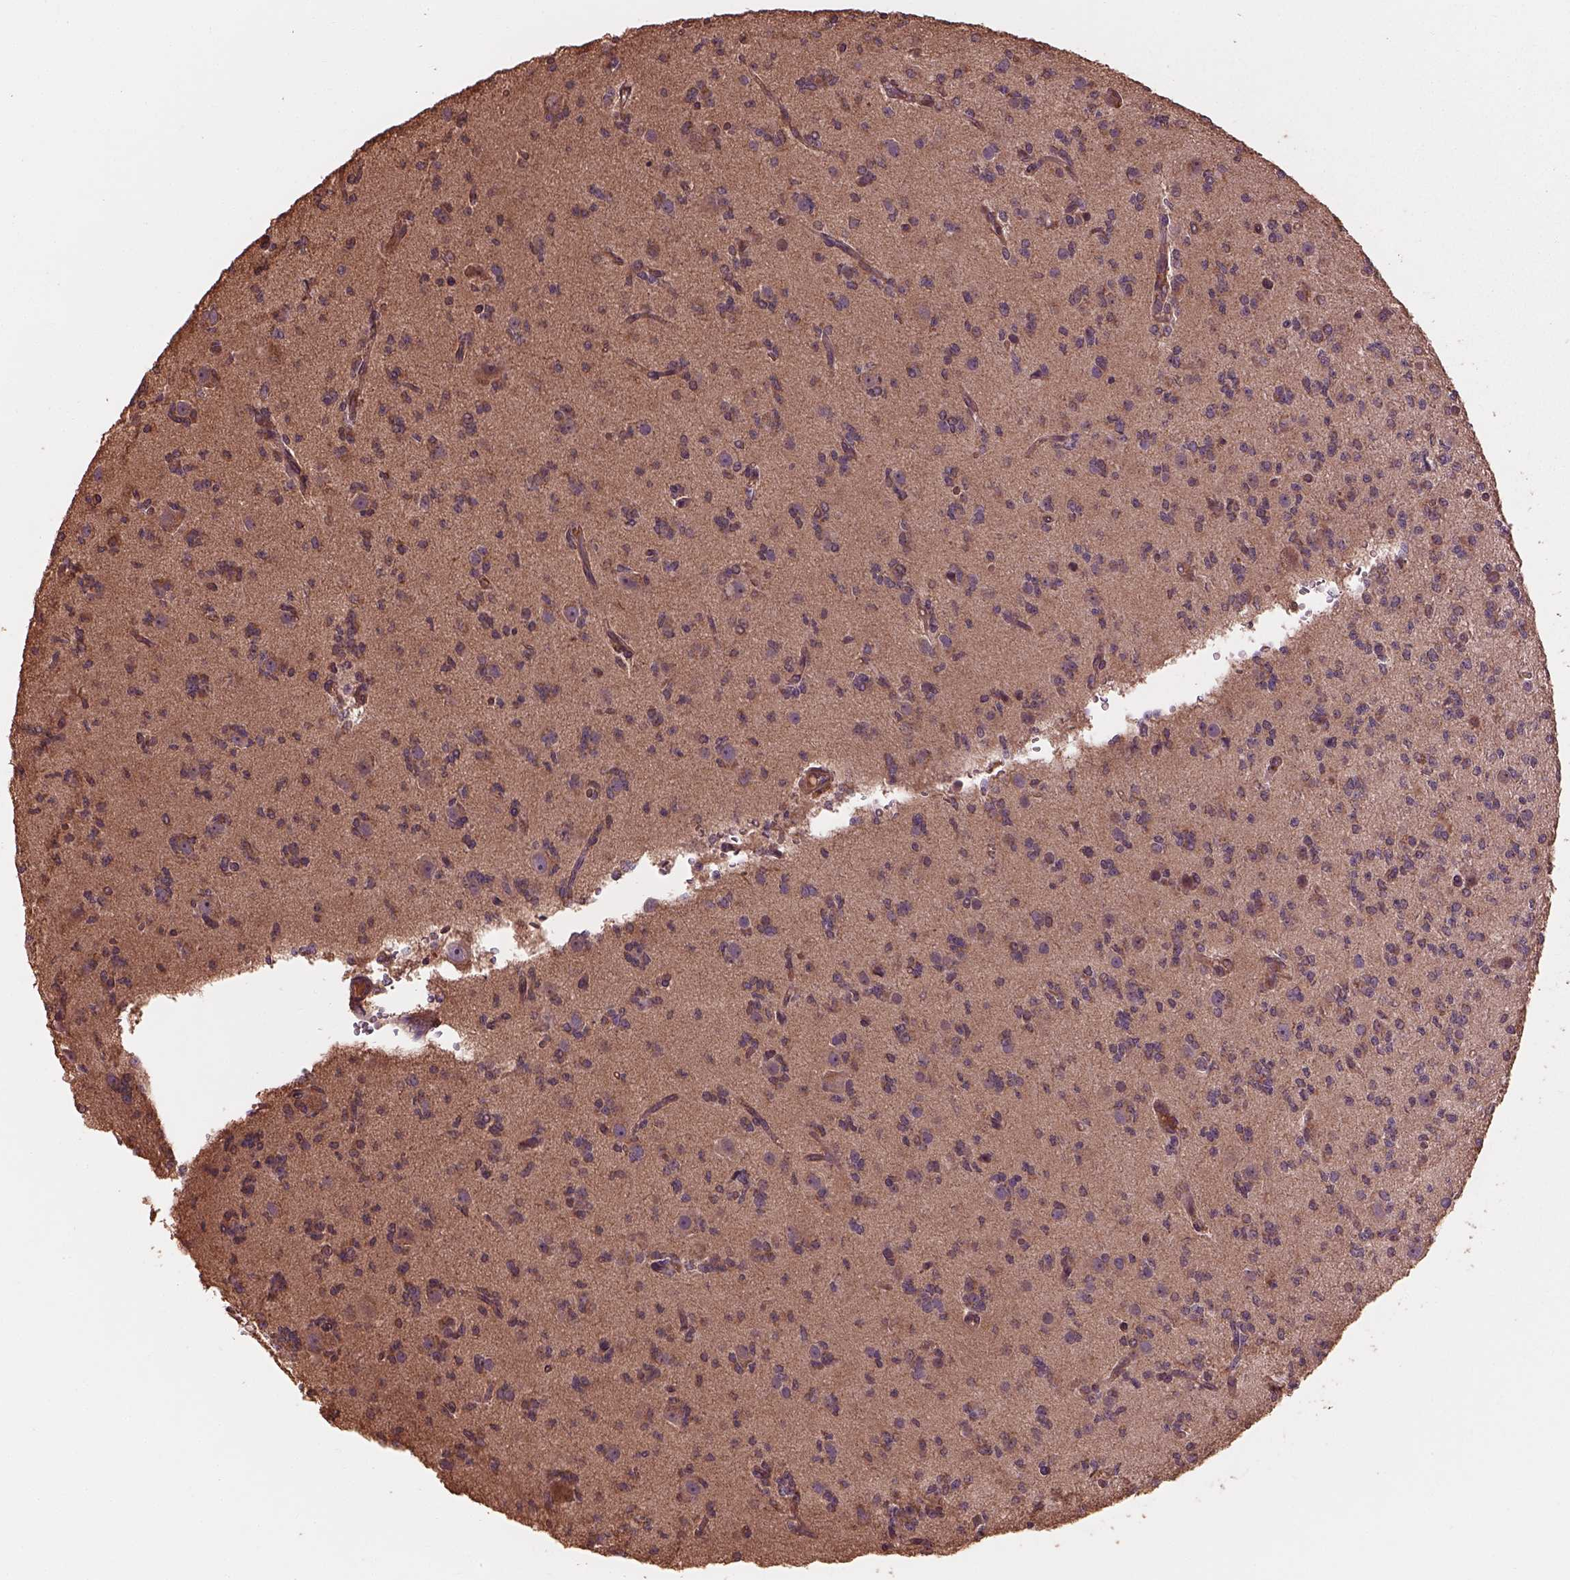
{"staining": {"intensity": "negative", "quantity": "none", "location": "none"}, "tissue": "glioma", "cell_type": "Tumor cells", "image_type": "cancer", "snomed": [{"axis": "morphology", "description": "Glioma, malignant, Low grade"}, {"axis": "topography", "description": "Brain"}], "caption": "Tumor cells are negative for protein expression in human glioma.", "gene": "METTL4", "patient": {"sex": "male", "age": 27}}